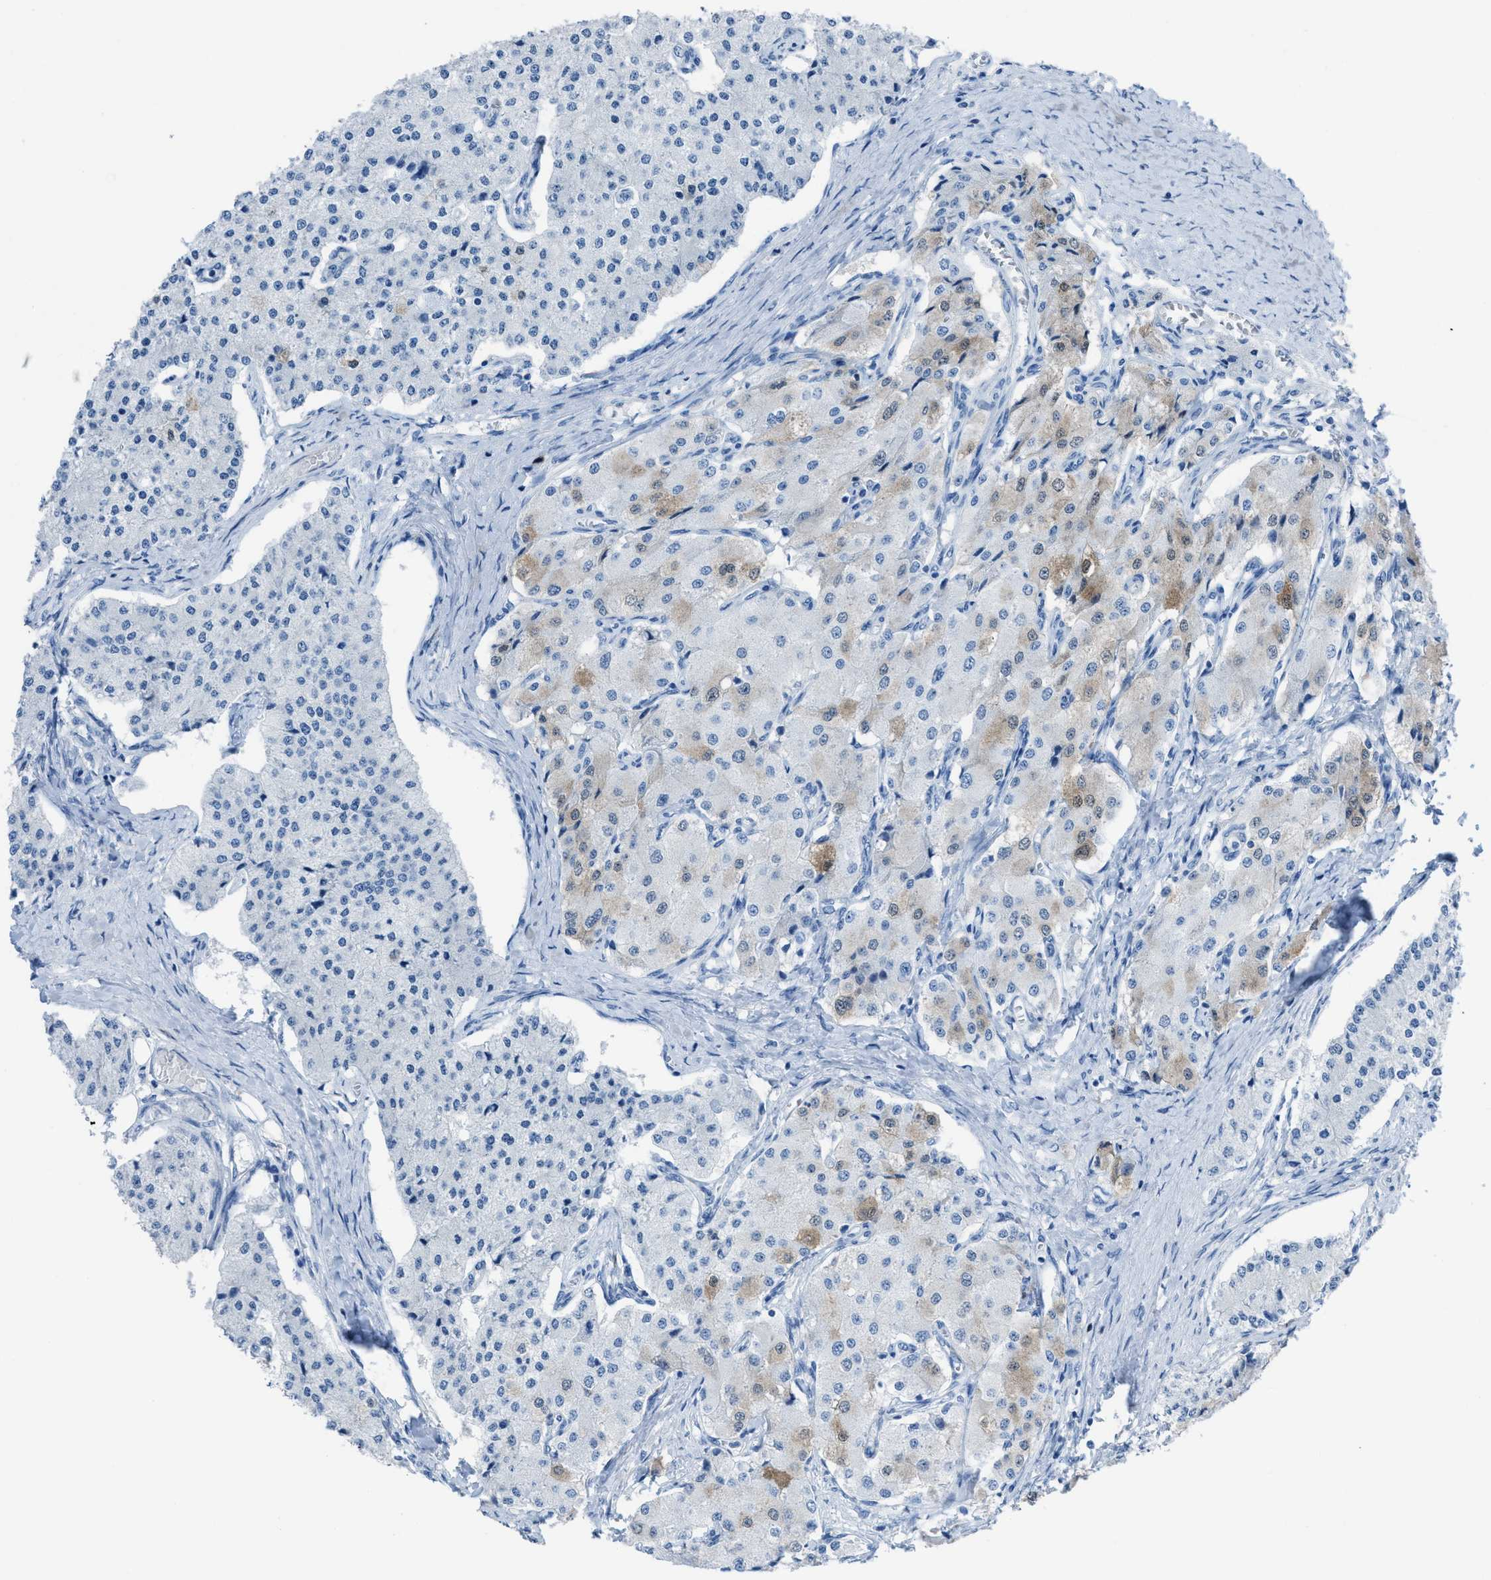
{"staining": {"intensity": "weak", "quantity": "<25%", "location": "cytoplasmic/membranous"}, "tissue": "carcinoid", "cell_type": "Tumor cells", "image_type": "cancer", "snomed": [{"axis": "morphology", "description": "Carcinoid, malignant, NOS"}, {"axis": "topography", "description": "Colon"}], "caption": "Carcinoid stained for a protein using immunohistochemistry (IHC) reveals no positivity tumor cells.", "gene": "CDKN2A", "patient": {"sex": "female", "age": 52}}